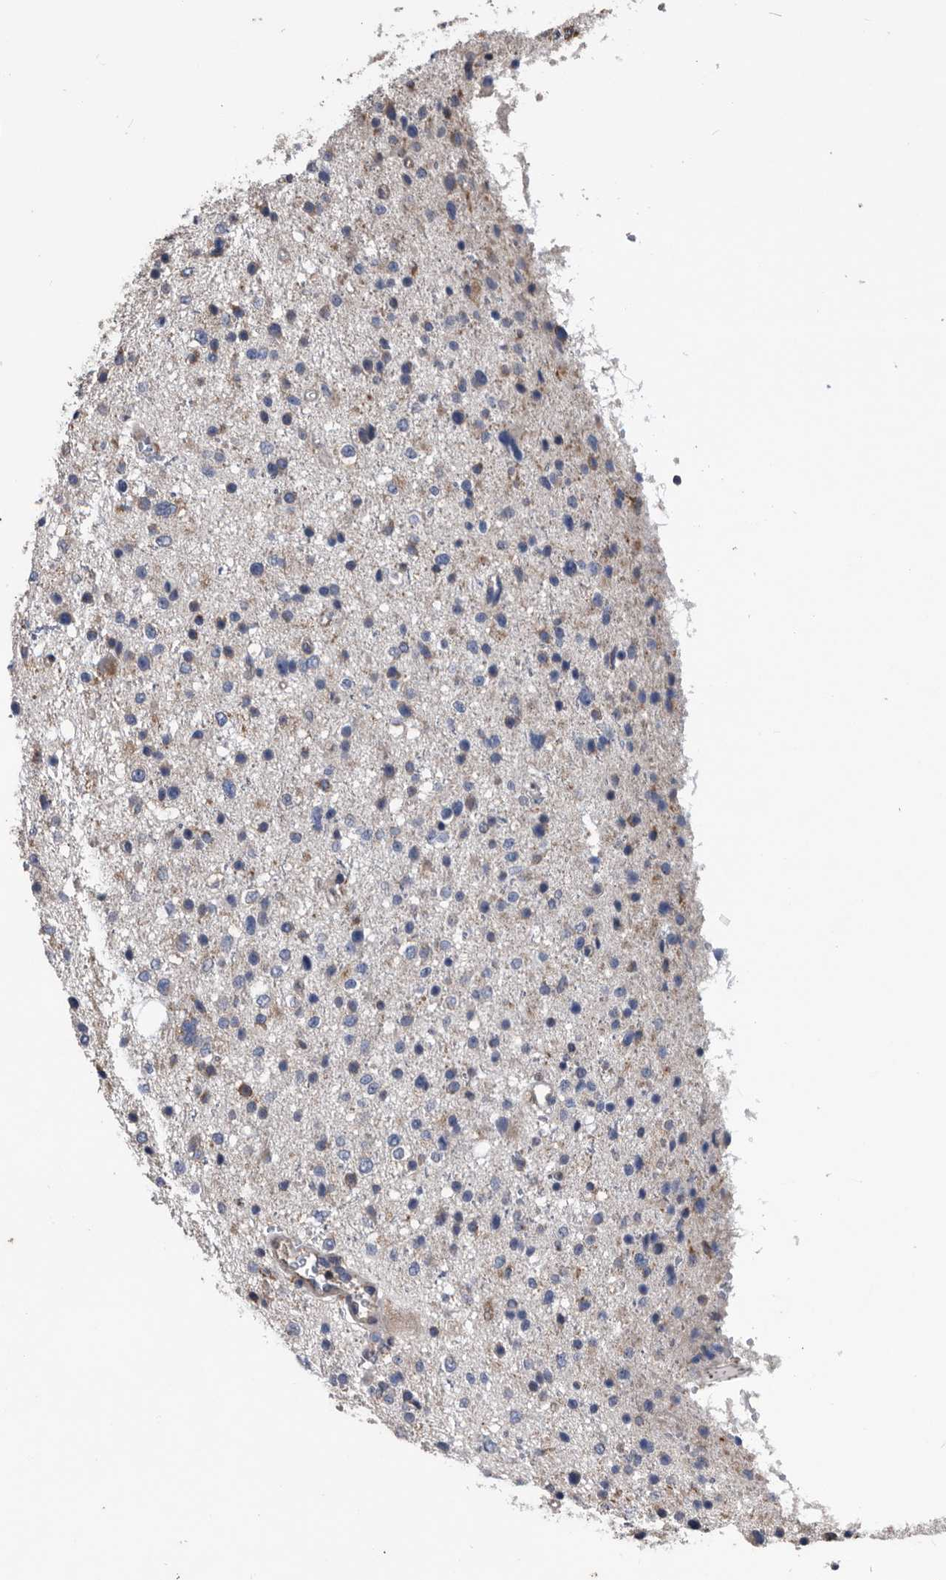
{"staining": {"intensity": "weak", "quantity": "<25%", "location": "cytoplasmic/membranous"}, "tissue": "glioma", "cell_type": "Tumor cells", "image_type": "cancer", "snomed": [{"axis": "morphology", "description": "Glioma, malignant, Low grade"}, {"axis": "topography", "description": "Brain"}], "caption": "Immunohistochemistry of human glioma demonstrates no staining in tumor cells.", "gene": "NRBP1", "patient": {"sex": "female", "age": 37}}